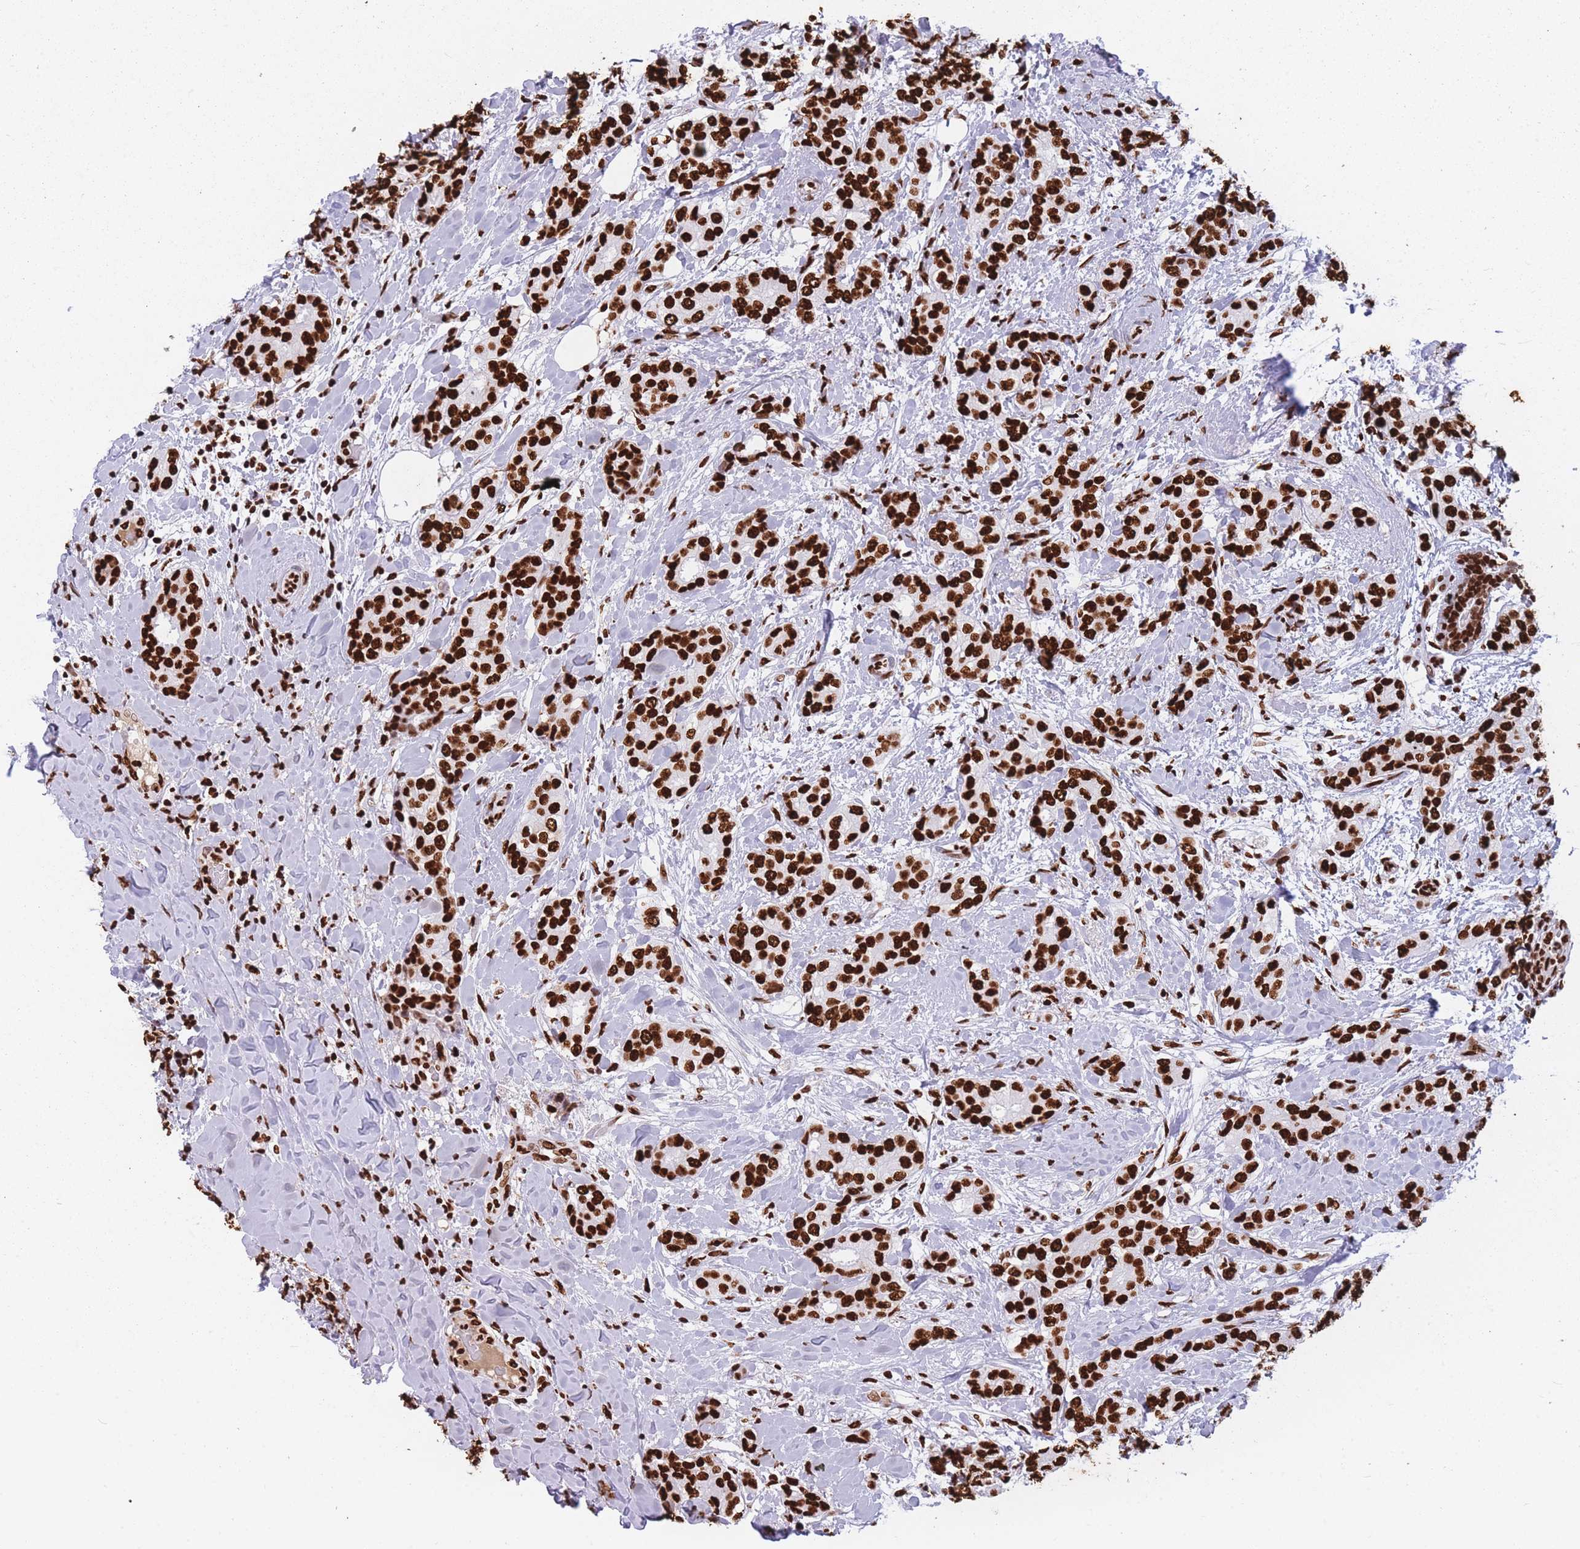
{"staining": {"intensity": "strong", "quantity": ">75%", "location": "nuclear"}, "tissue": "breast cancer", "cell_type": "Tumor cells", "image_type": "cancer", "snomed": [{"axis": "morphology", "description": "Duct carcinoma"}, {"axis": "topography", "description": "Breast"}], "caption": "IHC image of breast cancer (invasive ductal carcinoma) stained for a protein (brown), which demonstrates high levels of strong nuclear expression in approximately >75% of tumor cells.", "gene": "HNRNPUL1", "patient": {"sex": "female", "age": 73}}